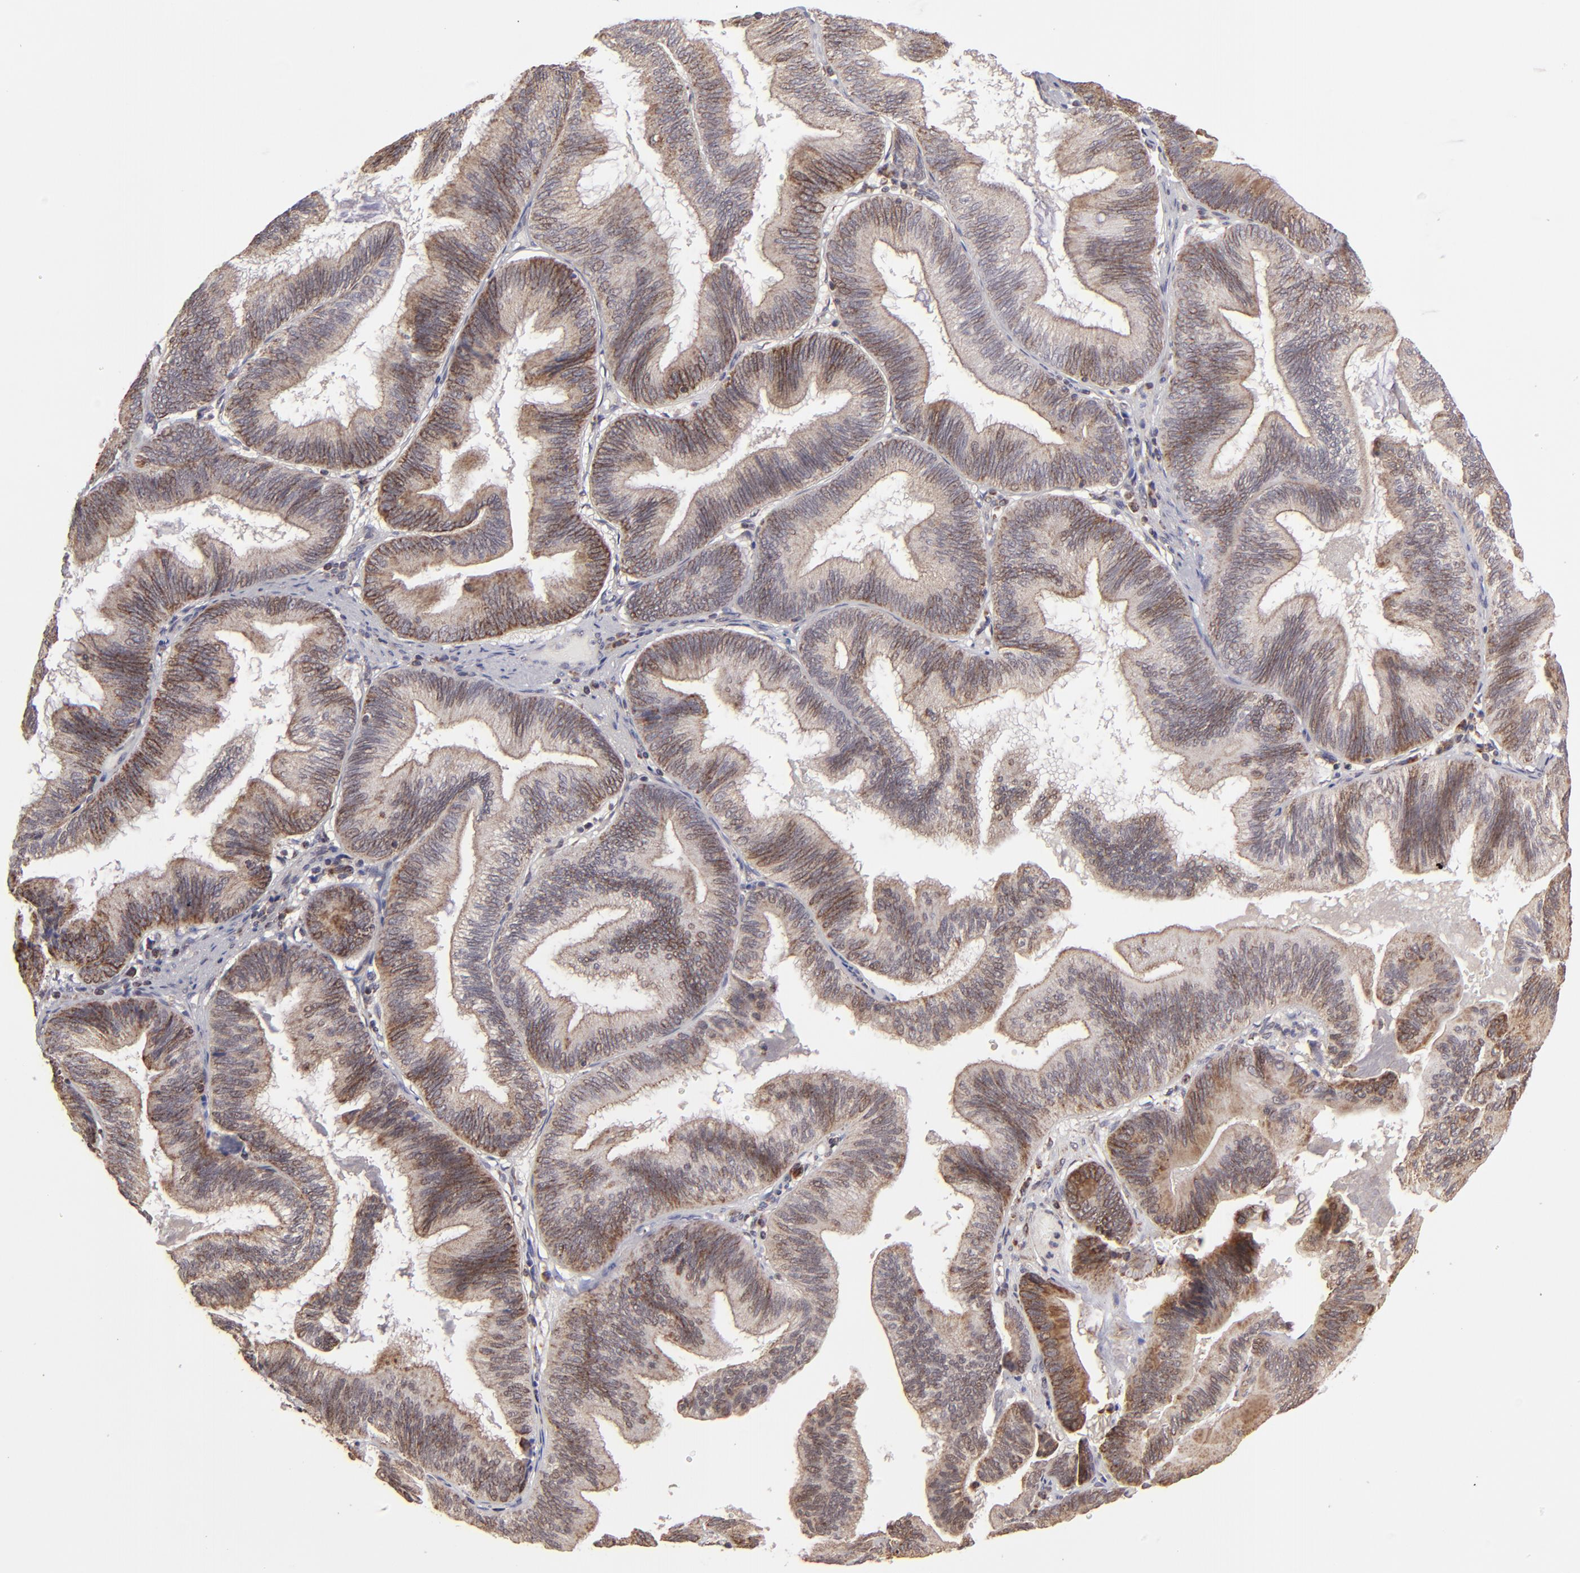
{"staining": {"intensity": "moderate", "quantity": ">75%", "location": "cytoplasmic/membranous"}, "tissue": "pancreatic cancer", "cell_type": "Tumor cells", "image_type": "cancer", "snomed": [{"axis": "morphology", "description": "Adenocarcinoma, NOS"}, {"axis": "topography", "description": "Pancreas"}], "caption": "Immunohistochemistry (DAB (3,3'-diaminobenzidine)) staining of pancreatic adenocarcinoma exhibits moderate cytoplasmic/membranous protein positivity in about >75% of tumor cells. Immunohistochemistry stains the protein of interest in brown and the nuclei are stained blue.", "gene": "SLC15A1", "patient": {"sex": "male", "age": 82}}